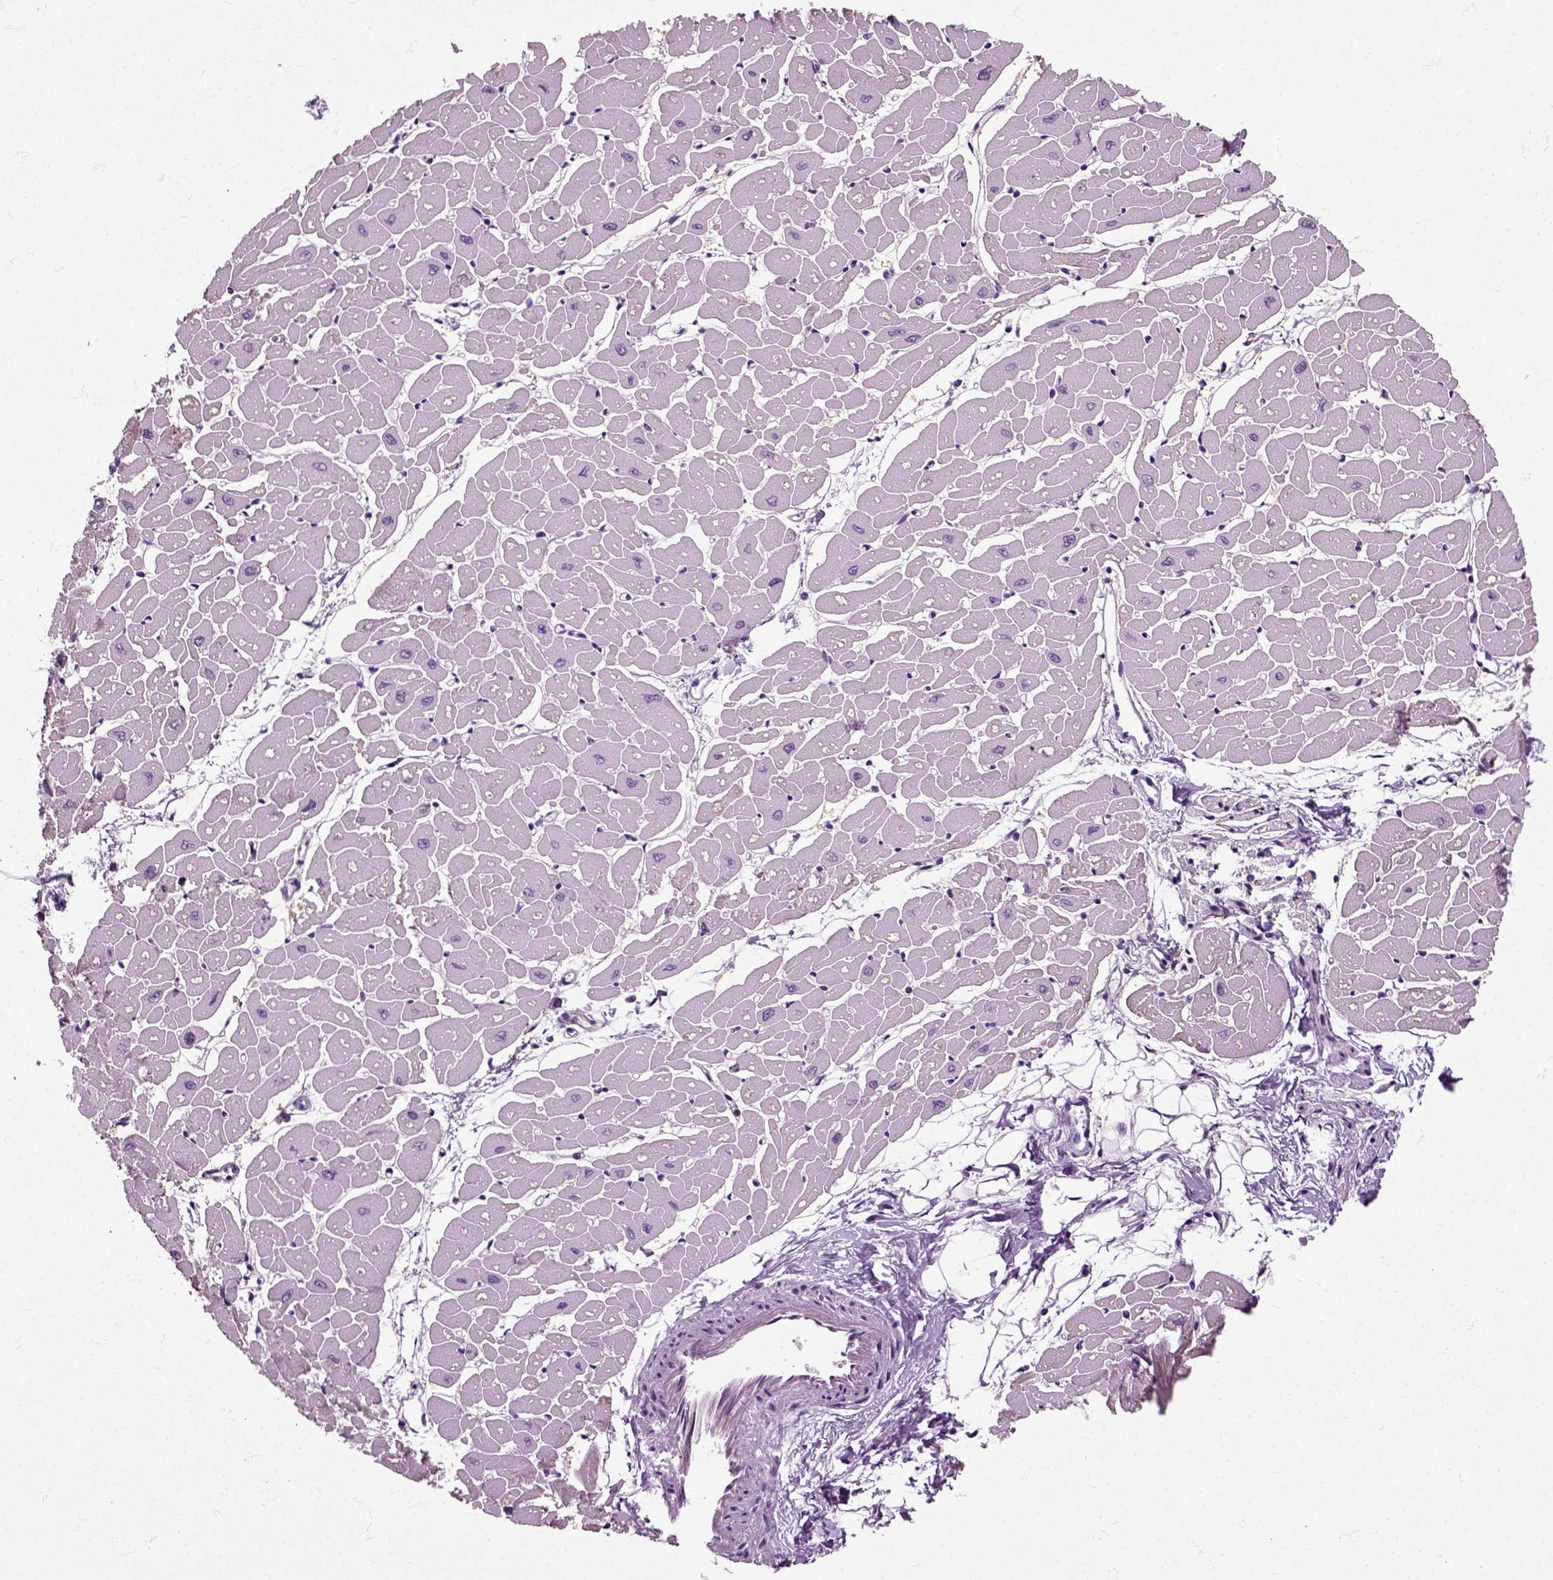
{"staining": {"intensity": "negative", "quantity": "none", "location": "none"}, "tissue": "heart muscle", "cell_type": "Cardiomyocytes", "image_type": "normal", "snomed": [{"axis": "morphology", "description": "Normal tissue, NOS"}, {"axis": "topography", "description": "Heart"}], "caption": "Immunohistochemistry (IHC) image of benign human heart muscle stained for a protein (brown), which reveals no expression in cardiomyocytes. Brightfield microscopy of immunohistochemistry stained with DAB (brown) and hematoxylin (blue), captured at high magnification.", "gene": "HSPA2", "patient": {"sex": "male", "age": 57}}